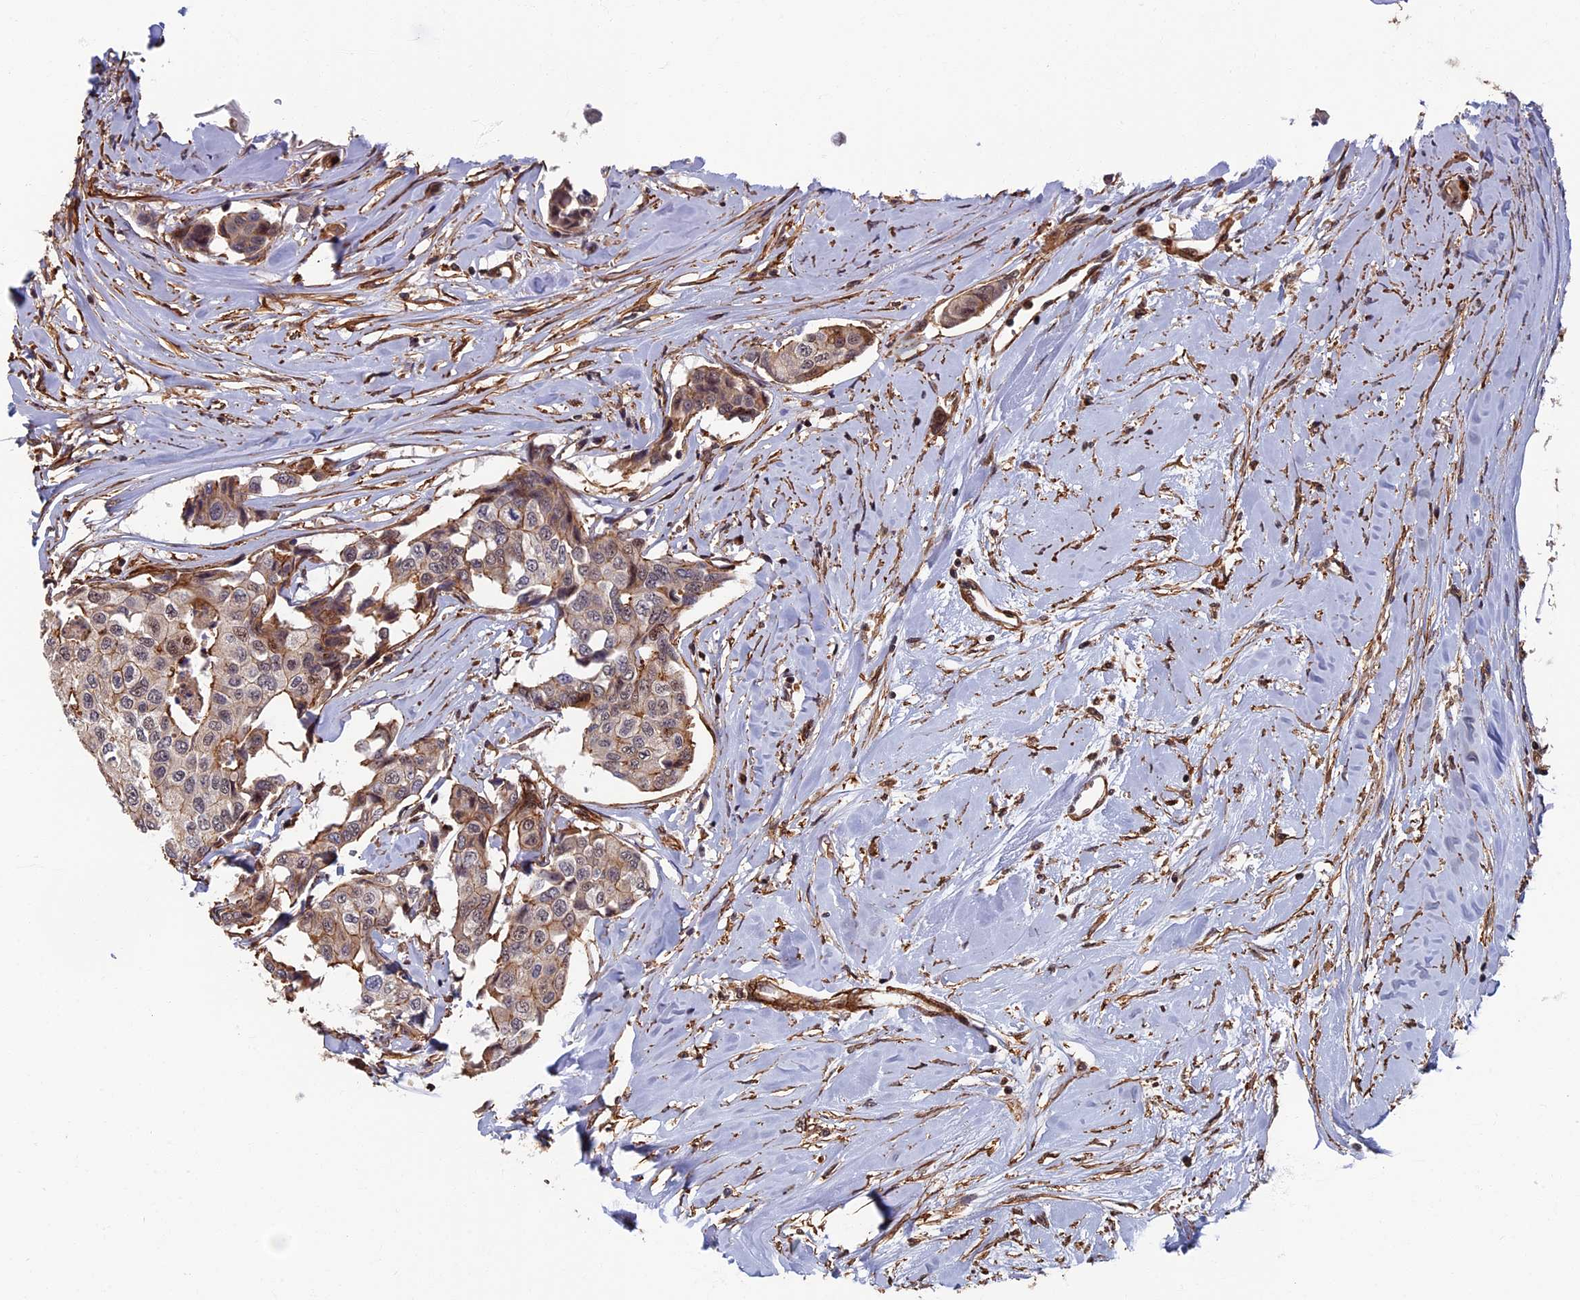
{"staining": {"intensity": "weak", "quantity": "<25%", "location": "cytoplasmic/membranous"}, "tissue": "breast cancer", "cell_type": "Tumor cells", "image_type": "cancer", "snomed": [{"axis": "morphology", "description": "Duct carcinoma"}, {"axis": "topography", "description": "Breast"}], "caption": "Micrograph shows no significant protein staining in tumor cells of invasive ductal carcinoma (breast).", "gene": "CTDP1", "patient": {"sex": "female", "age": 80}}